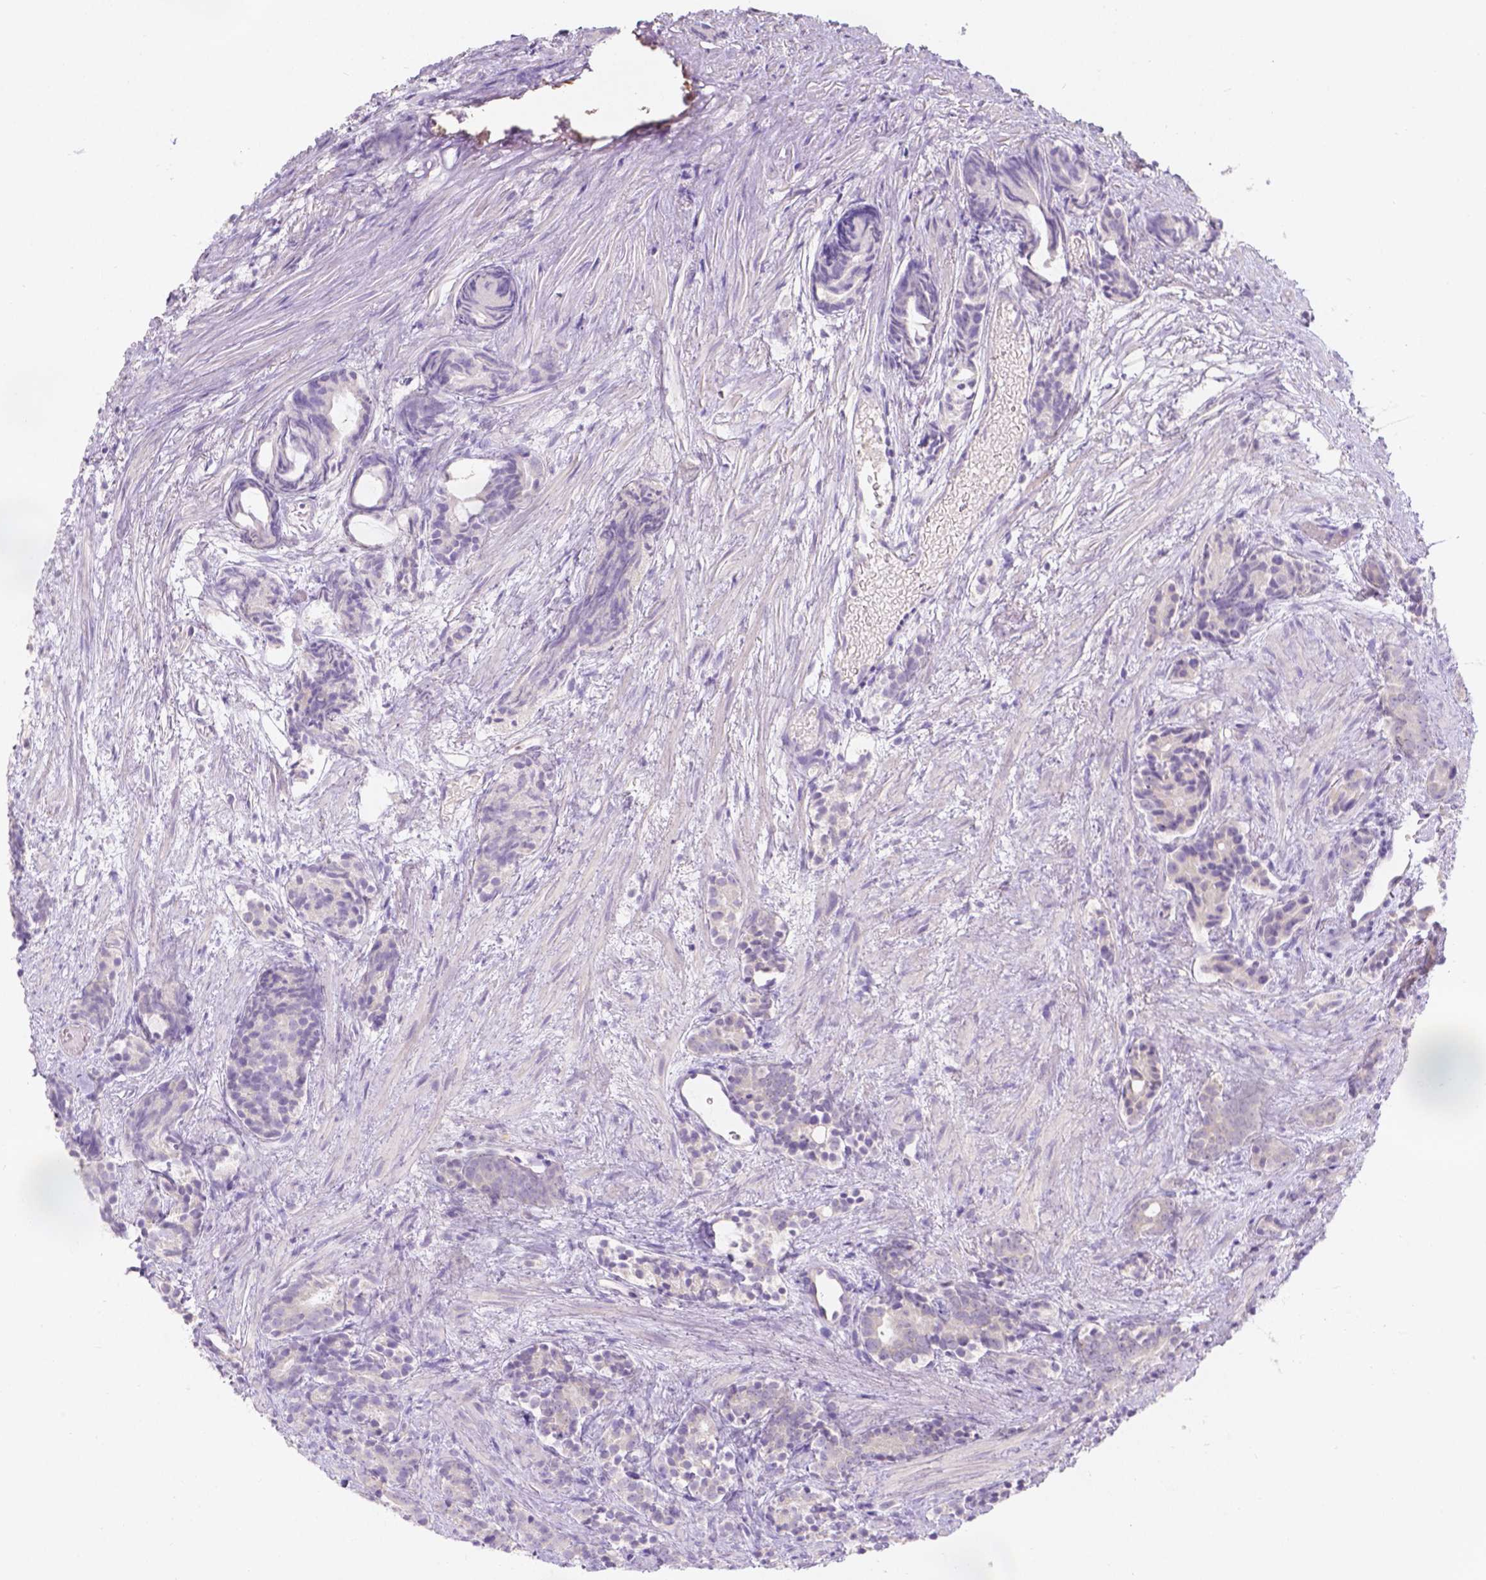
{"staining": {"intensity": "negative", "quantity": "none", "location": "none"}, "tissue": "prostate cancer", "cell_type": "Tumor cells", "image_type": "cancer", "snomed": [{"axis": "morphology", "description": "Adenocarcinoma, High grade"}, {"axis": "topography", "description": "Prostate"}], "caption": "Immunohistochemistry image of neoplastic tissue: prostate high-grade adenocarcinoma stained with DAB reveals no significant protein expression in tumor cells.", "gene": "DCAF4L1", "patient": {"sex": "male", "age": 84}}